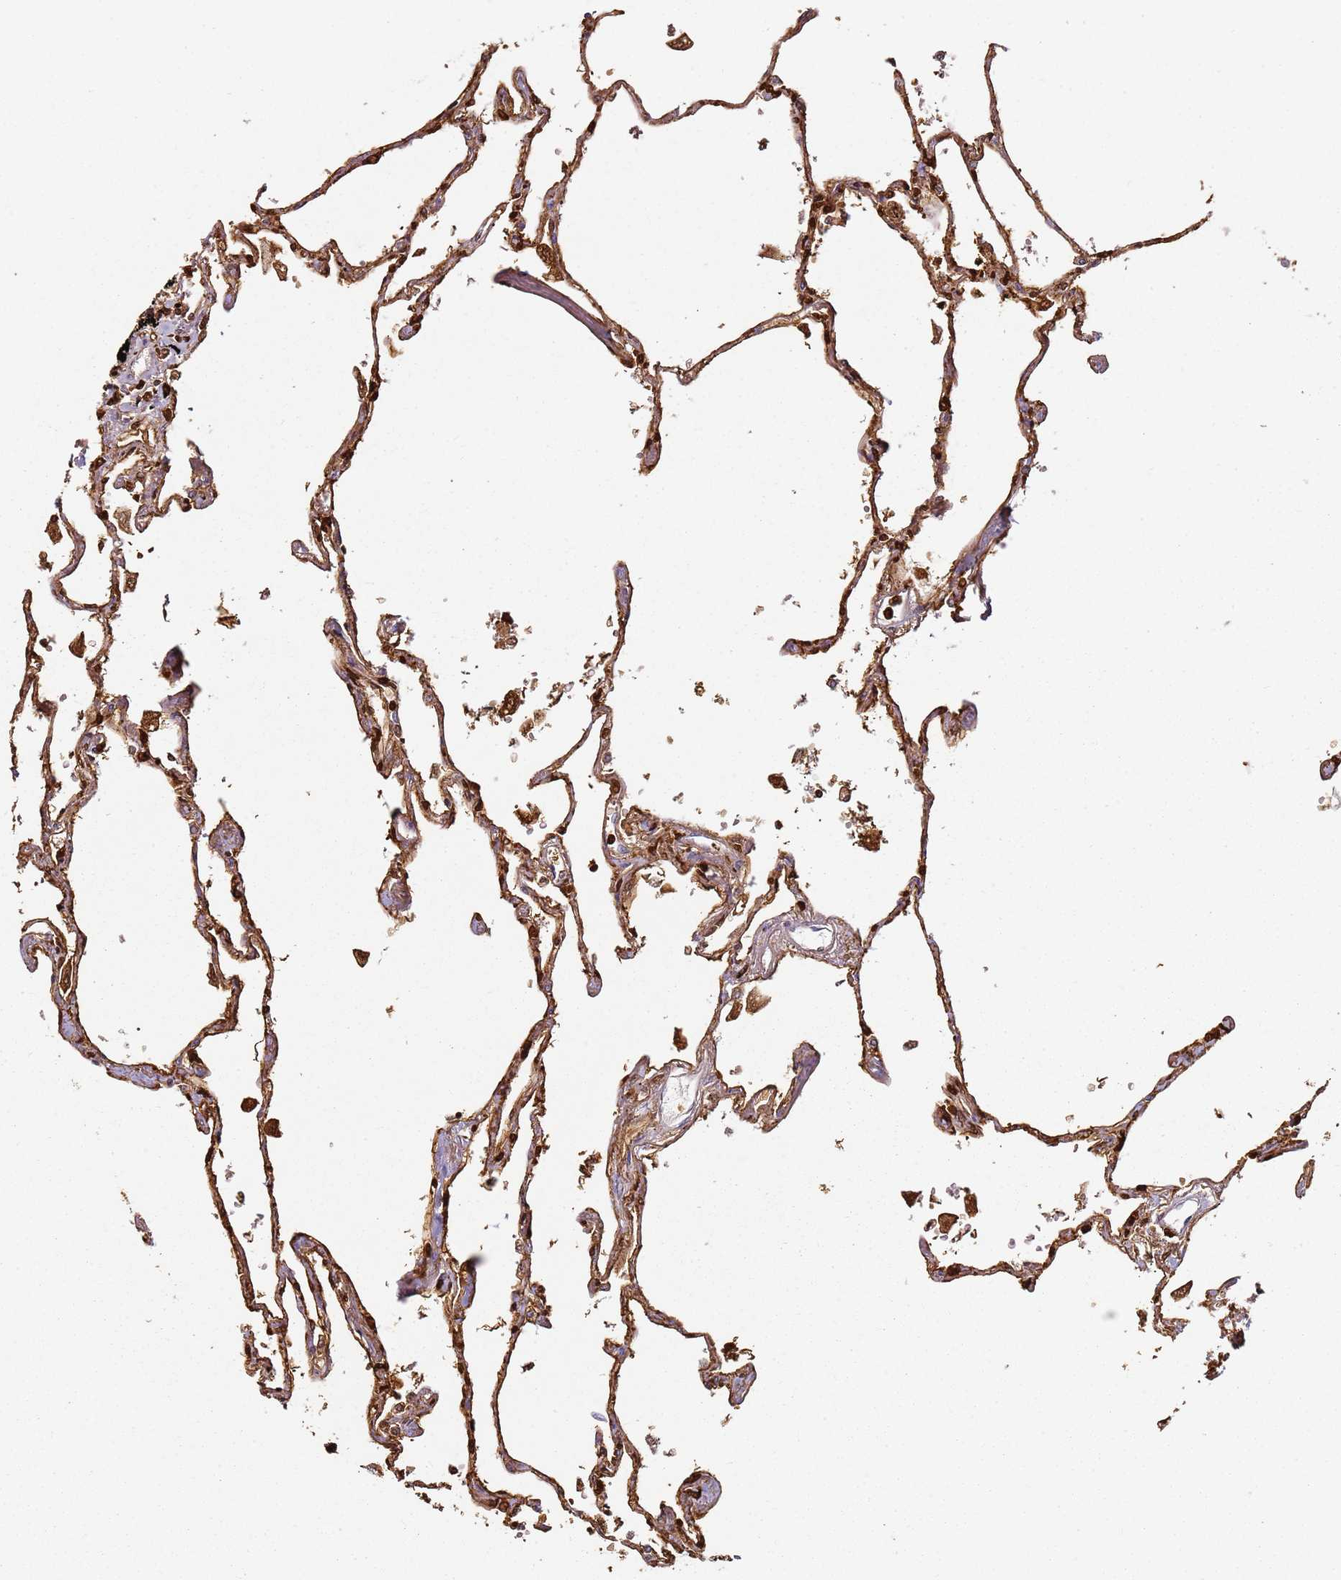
{"staining": {"intensity": "moderate", "quantity": ">75%", "location": "cytoplasmic/membranous"}, "tissue": "lung", "cell_type": "Alveolar cells", "image_type": "normal", "snomed": [{"axis": "morphology", "description": "Normal tissue, NOS"}, {"axis": "topography", "description": "Lung"}], "caption": "Protein positivity by IHC exhibits moderate cytoplasmic/membranous positivity in about >75% of alveolar cells in normal lung. Using DAB (brown) and hematoxylin (blue) stains, captured at high magnification using brightfield microscopy.", "gene": "S100A4", "patient": {"sex": "female", "age": 67}}